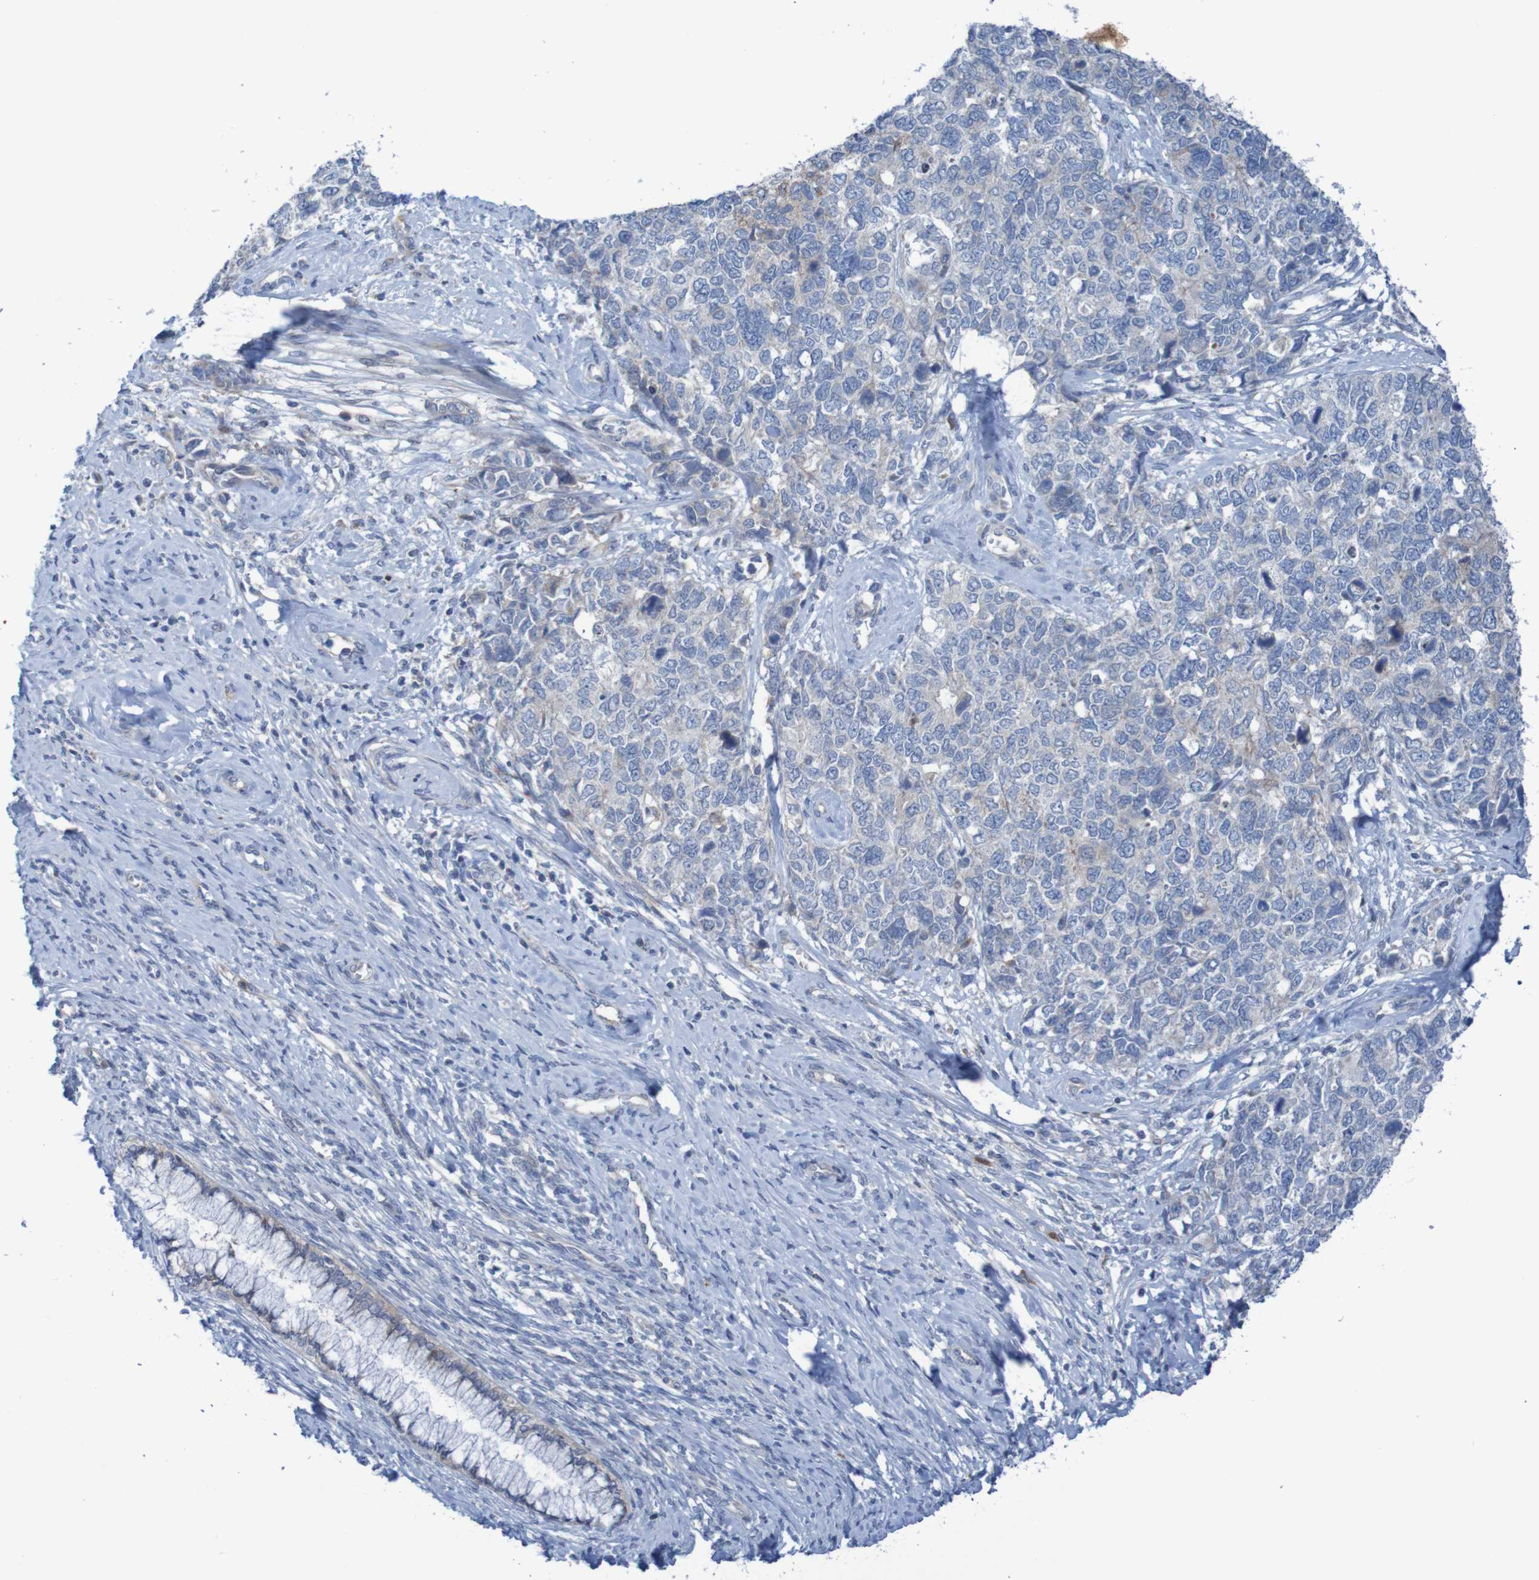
{"staining": {"intensity": "negative", "quantity": "none", "location": "none"}, "tissue": "cervical cancer", "cell_type": "Tumor cells", "image_type": "cancer", "snomed": [{"axis": "morphology", "description": "Squamous cell carcinoma, NOS"}, {"axis": "topography", "description": "Cervix"}], "caption": "Human cervical squamous cell carcinoma stained for a protein using immunohistochemistry (IHC) demonstrates no staining in tumor cells.", "gene": "ANGPT4", "patient": {"sex": "female", "age": 63}}